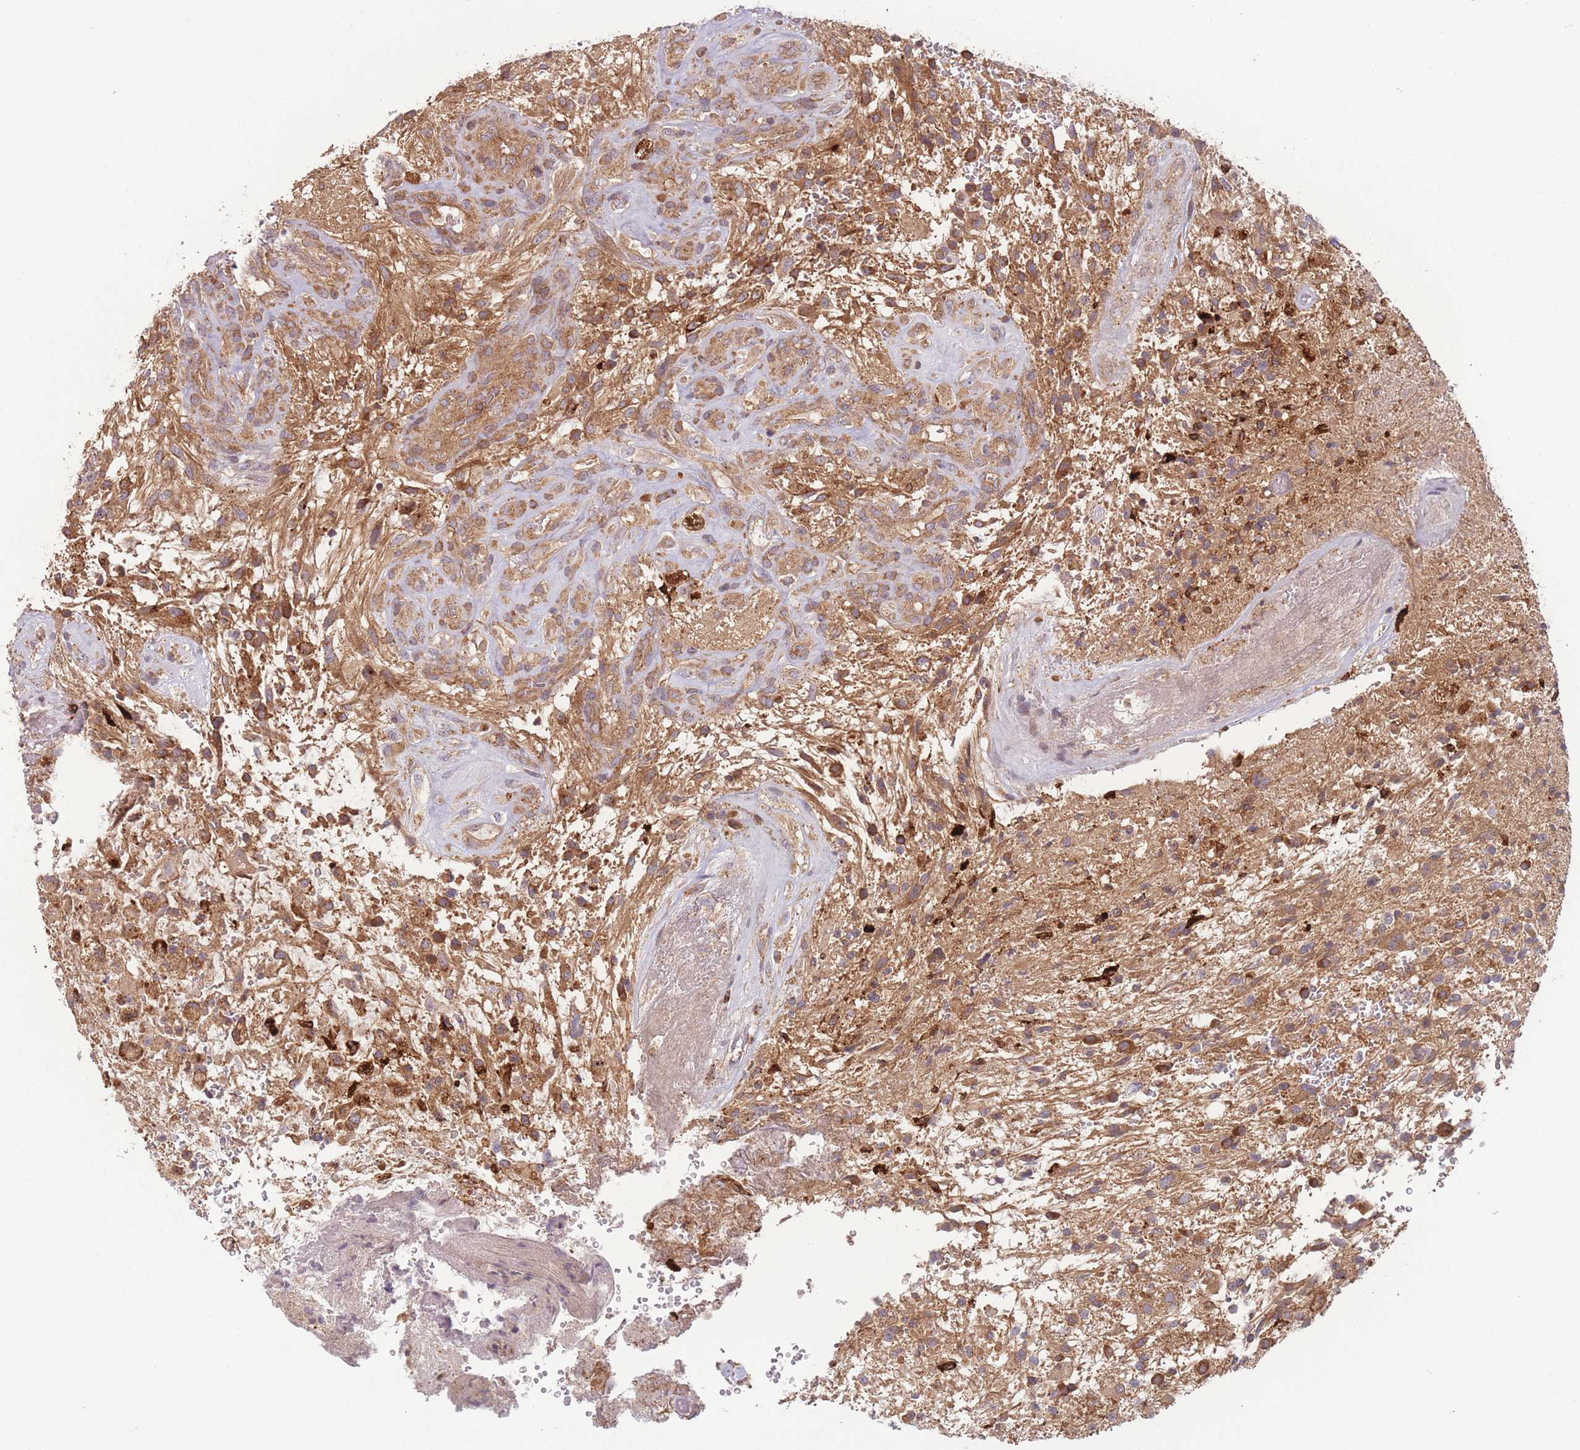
{"staining": {"intensity": "strong", "quantity": ">75%", "location": "cytoplasmic/membranous"}, "tissue": "glioma", "cell_type": "Tumor cells", "image_type": "cancer", "snomed": [{"axis": "morphology", "description": "Glioma, malignant, High grade"}, {"axis": "topography", "description": "Brain"}], "caption": "High-grade glioma (malignant) stained with a brown dye shows strong cytoplasmic/membranous positive expression in about >75% of tumor cells.", "gene": "WASHC2A", "patient": {"sex": "male", "age": 56}}